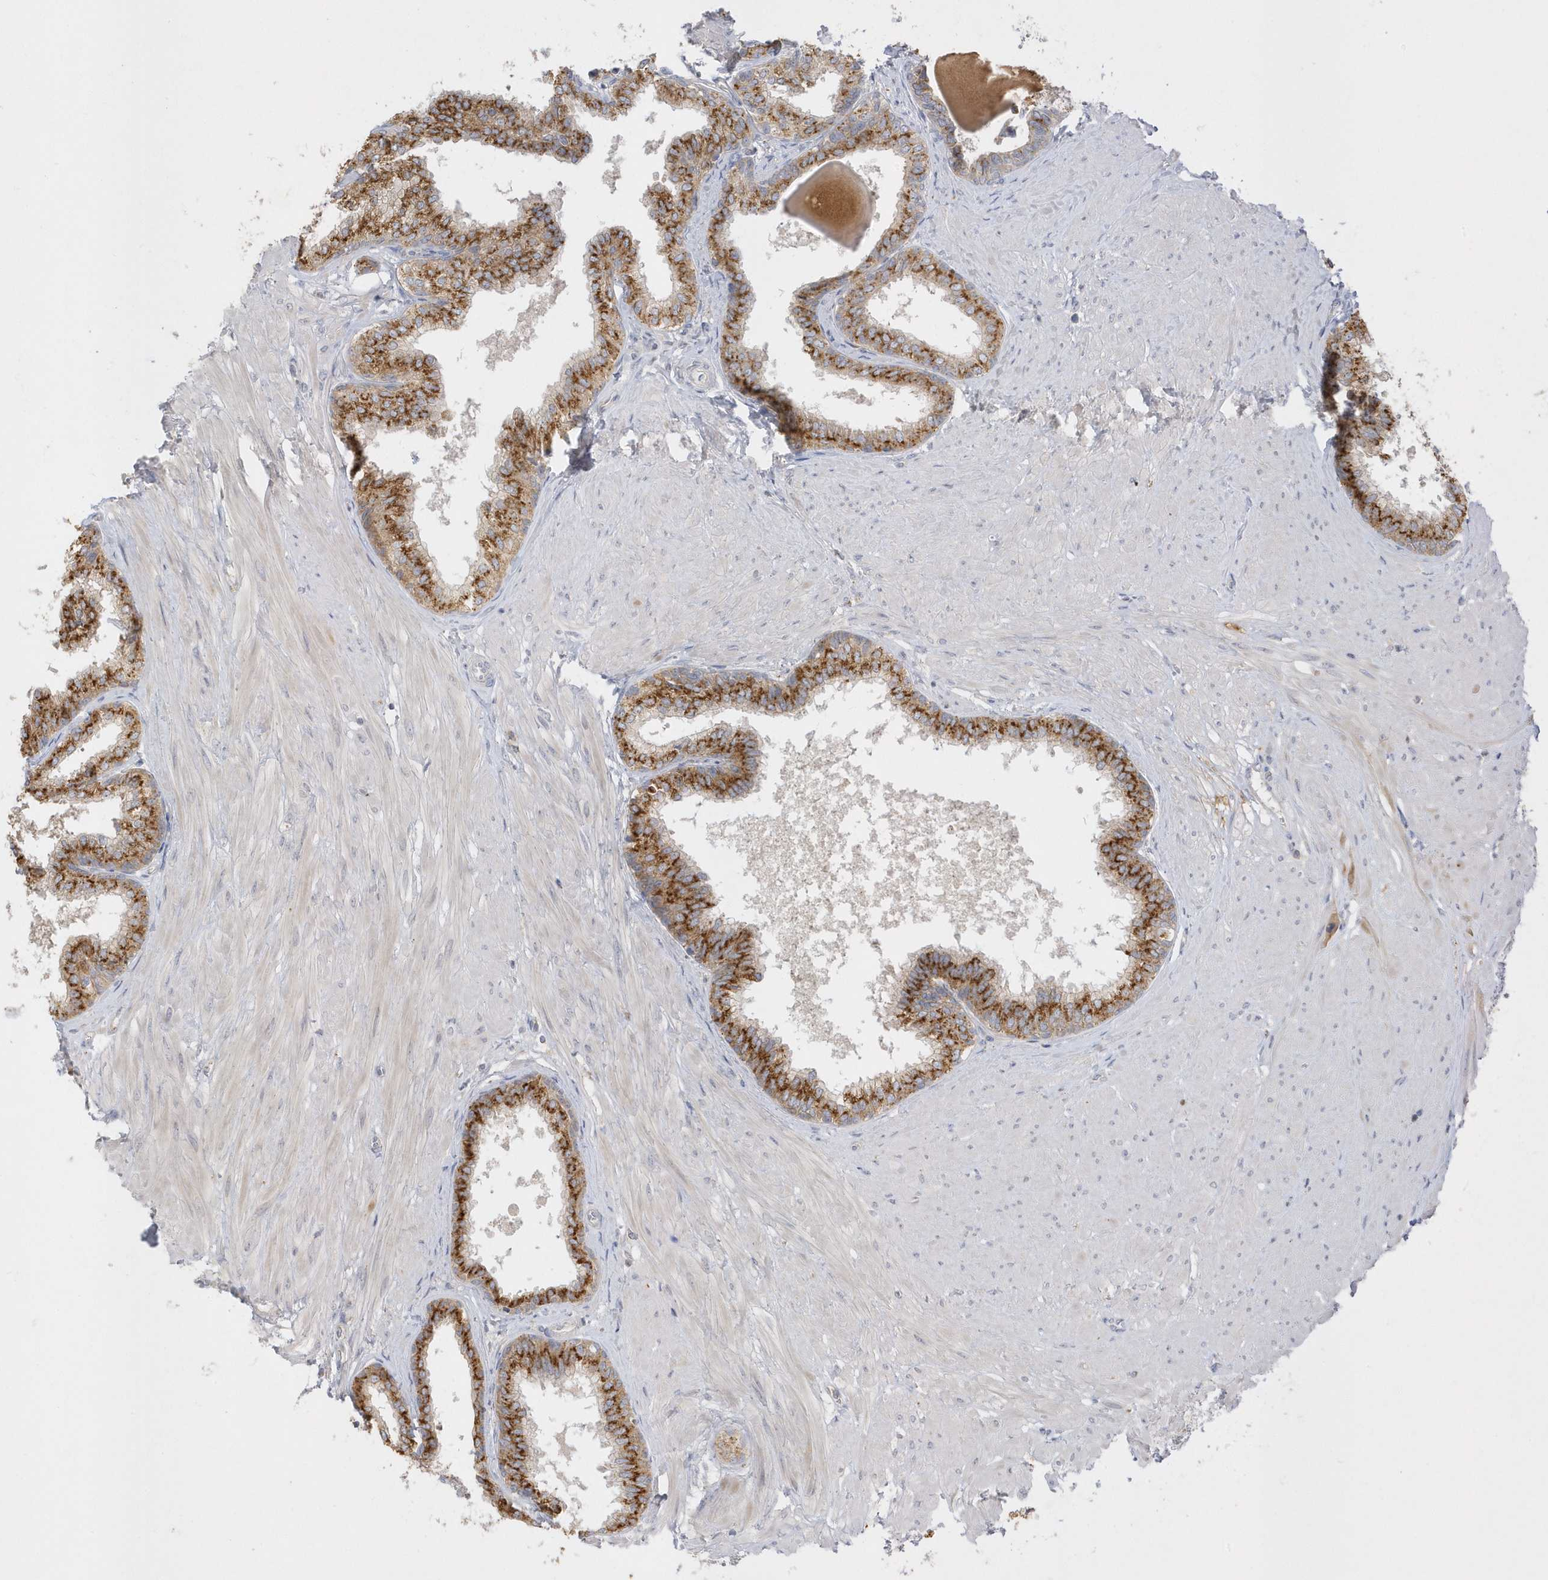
{"staining": {"intensity": "strong", "quantity": ">75%", "location": "cytoplasmic/membranous"}, "tissue": "prostate", "cell_type": "Glandular cells", "image_type": "normal", "snomed": [{"axis": "morphology", "description": "Normal tissue, NOS"}, {"axis": "topography", "description": "Prostate"}], "caption": "A brown stain labels strong cytoplasmic/membranous expression of a protein in glandular cells of unremarkable prostate.", "gene": "DPP9", "patient": {"sex": "male", "age": 48}}